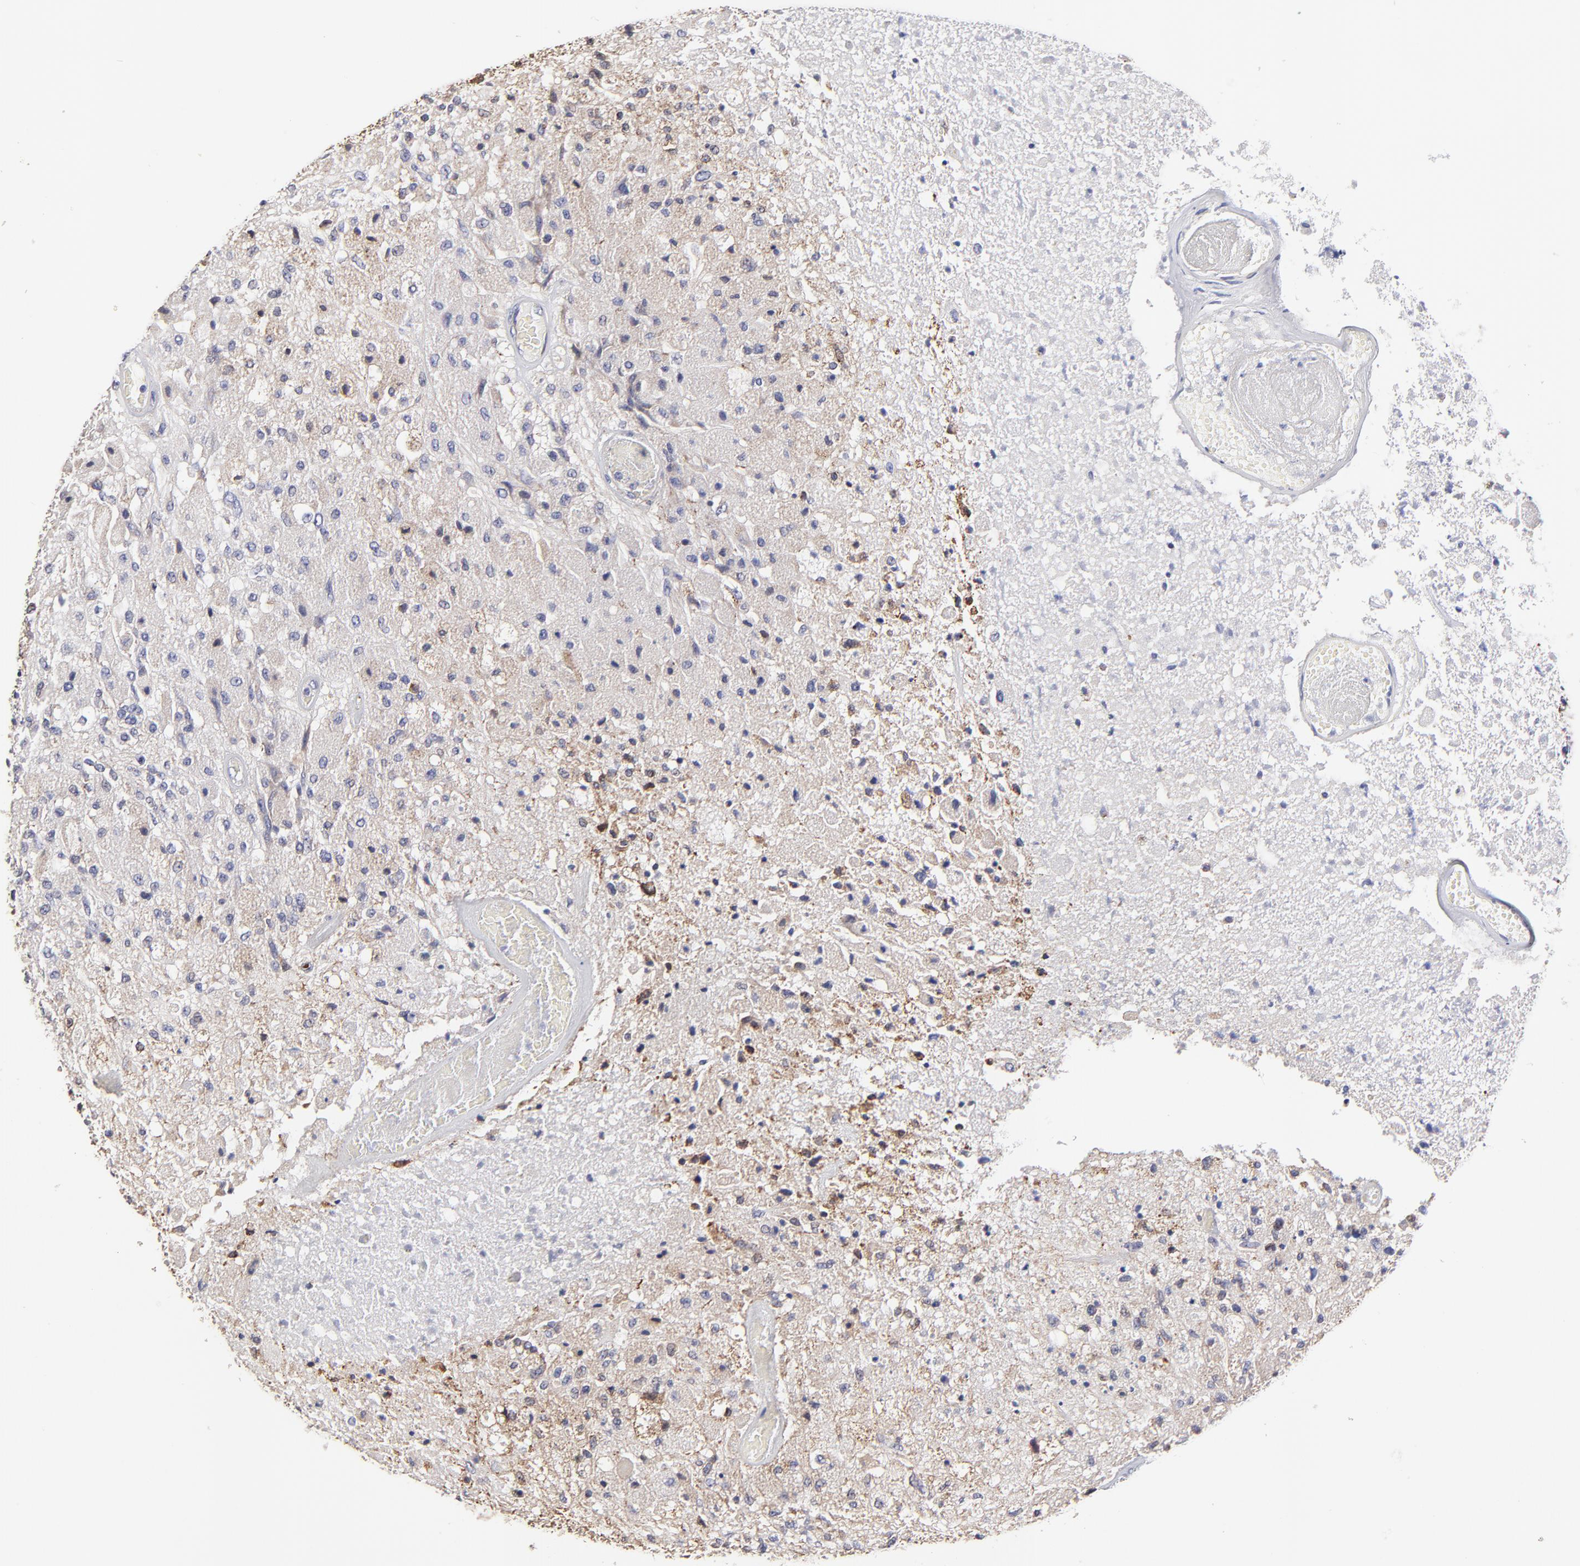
{"staining": {"intensity": "negative", "quantity": "none", "location": "none"}, "tissue": "glioma", "cell_type": "Tumor cells", "image_type": "cancer", "snomed": [{"axis": "morphology", "description": "Normal tissue, NOS"}, {"axis": "morphology", "description": "Glioma, malignant, High grade"}, {"axis": "topography", "description": "Cerebral cortex"}], "caption": "This is a micrograph of immunohistochemistry (IHC) staining of malignant high-grade glioma, which shows no staining in tumor cells.", "gene": "GCSAM", "patient": {"sex": "male", "age": 77}}